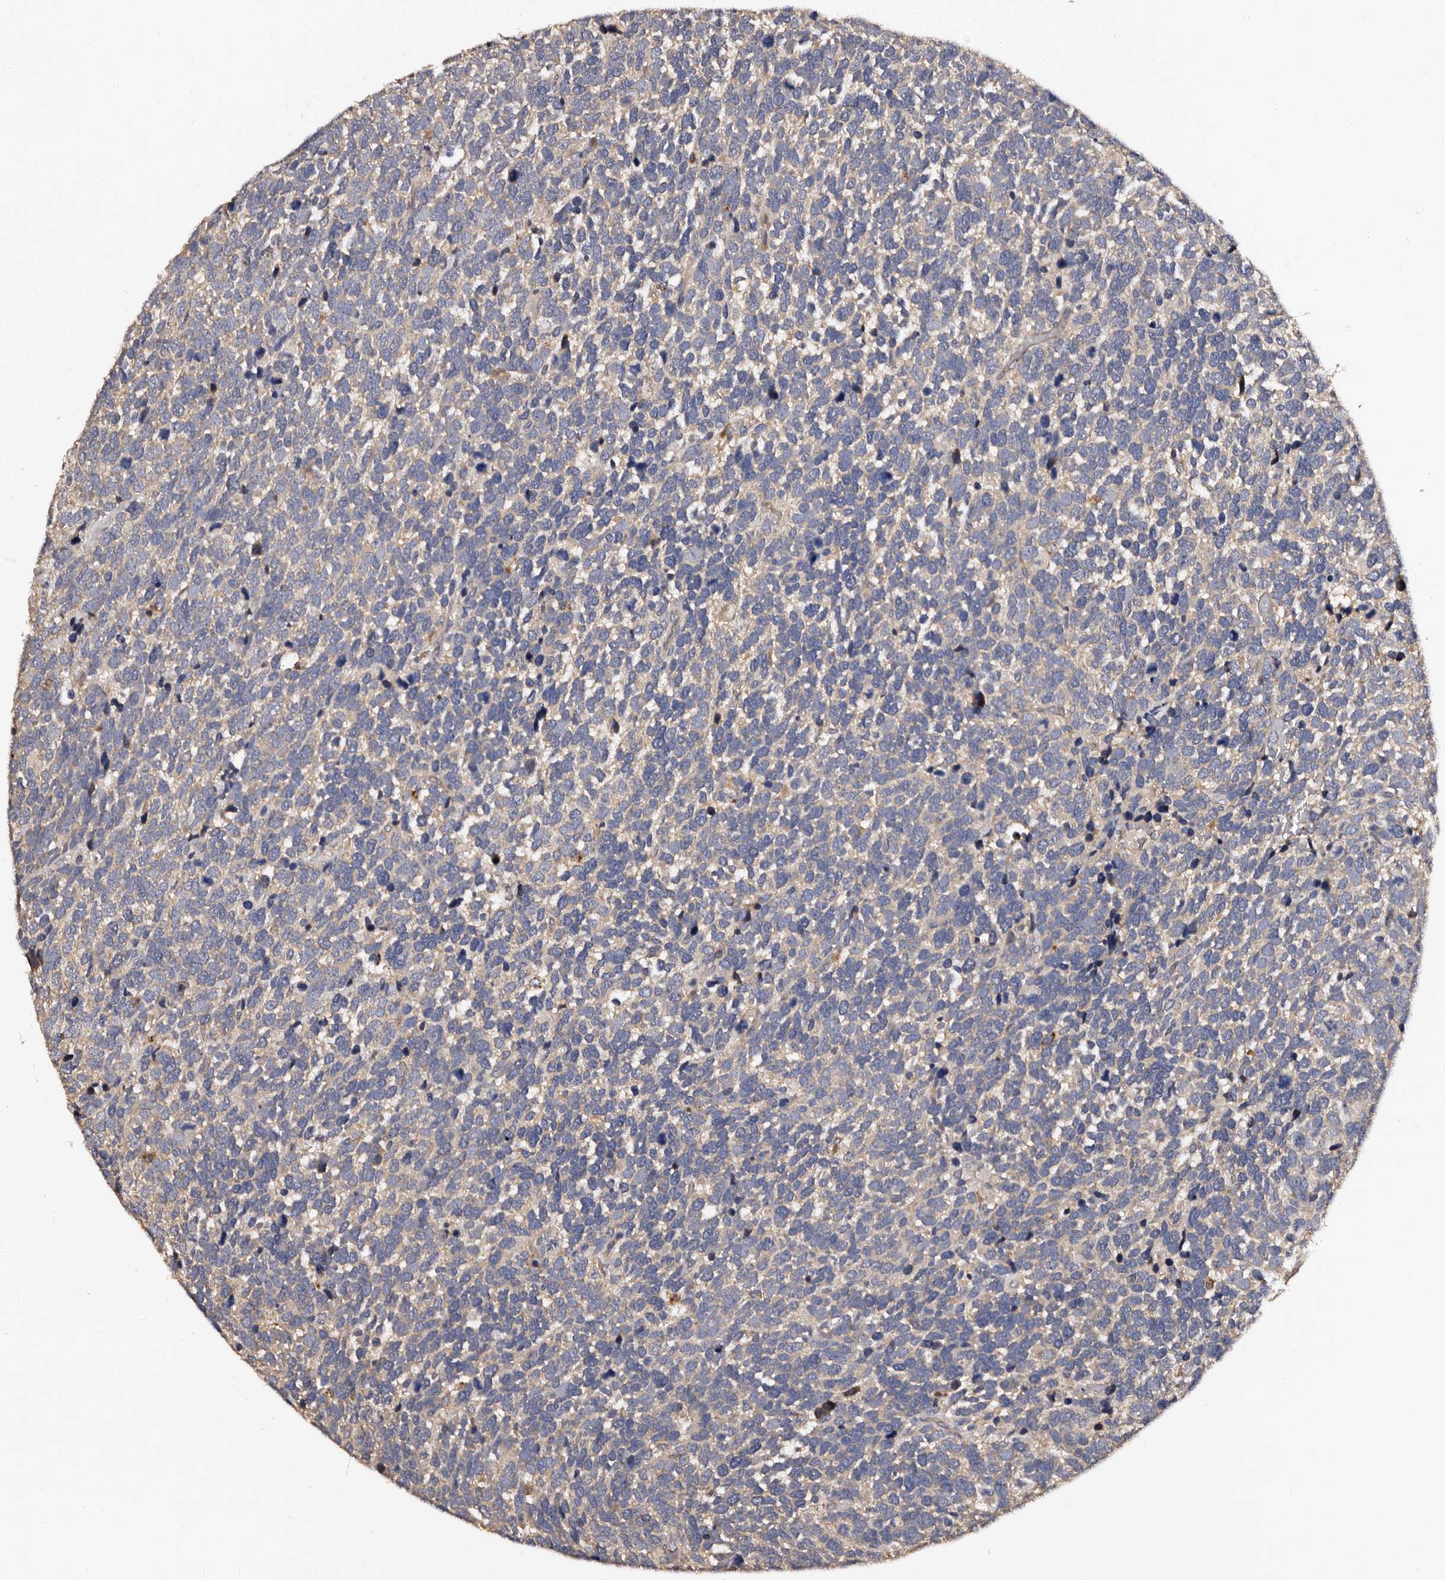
{"staining": {"intensity": "negative", "quantity": "none", "location": "none"}, "tissue": "urothelial cancer", "cell_type": "Tumor cells", "image_type": "cancer", "snomed": [{"axis": "morphology", "description": "Urothelial carcinoma, High grade"}, {"axis": "topography", "description": "Urinary bladder"}], "caption": "A photomicrograph of urothelial cancer stained for a protein reveals no brown staining in tumor cells. Brightfield microscopy of IHC stained with DAB (brown) and hematoxylin (blue), captured at high magnification.", "gene": "ADCK5", "patient": {"sex": "female", "age": 82}}